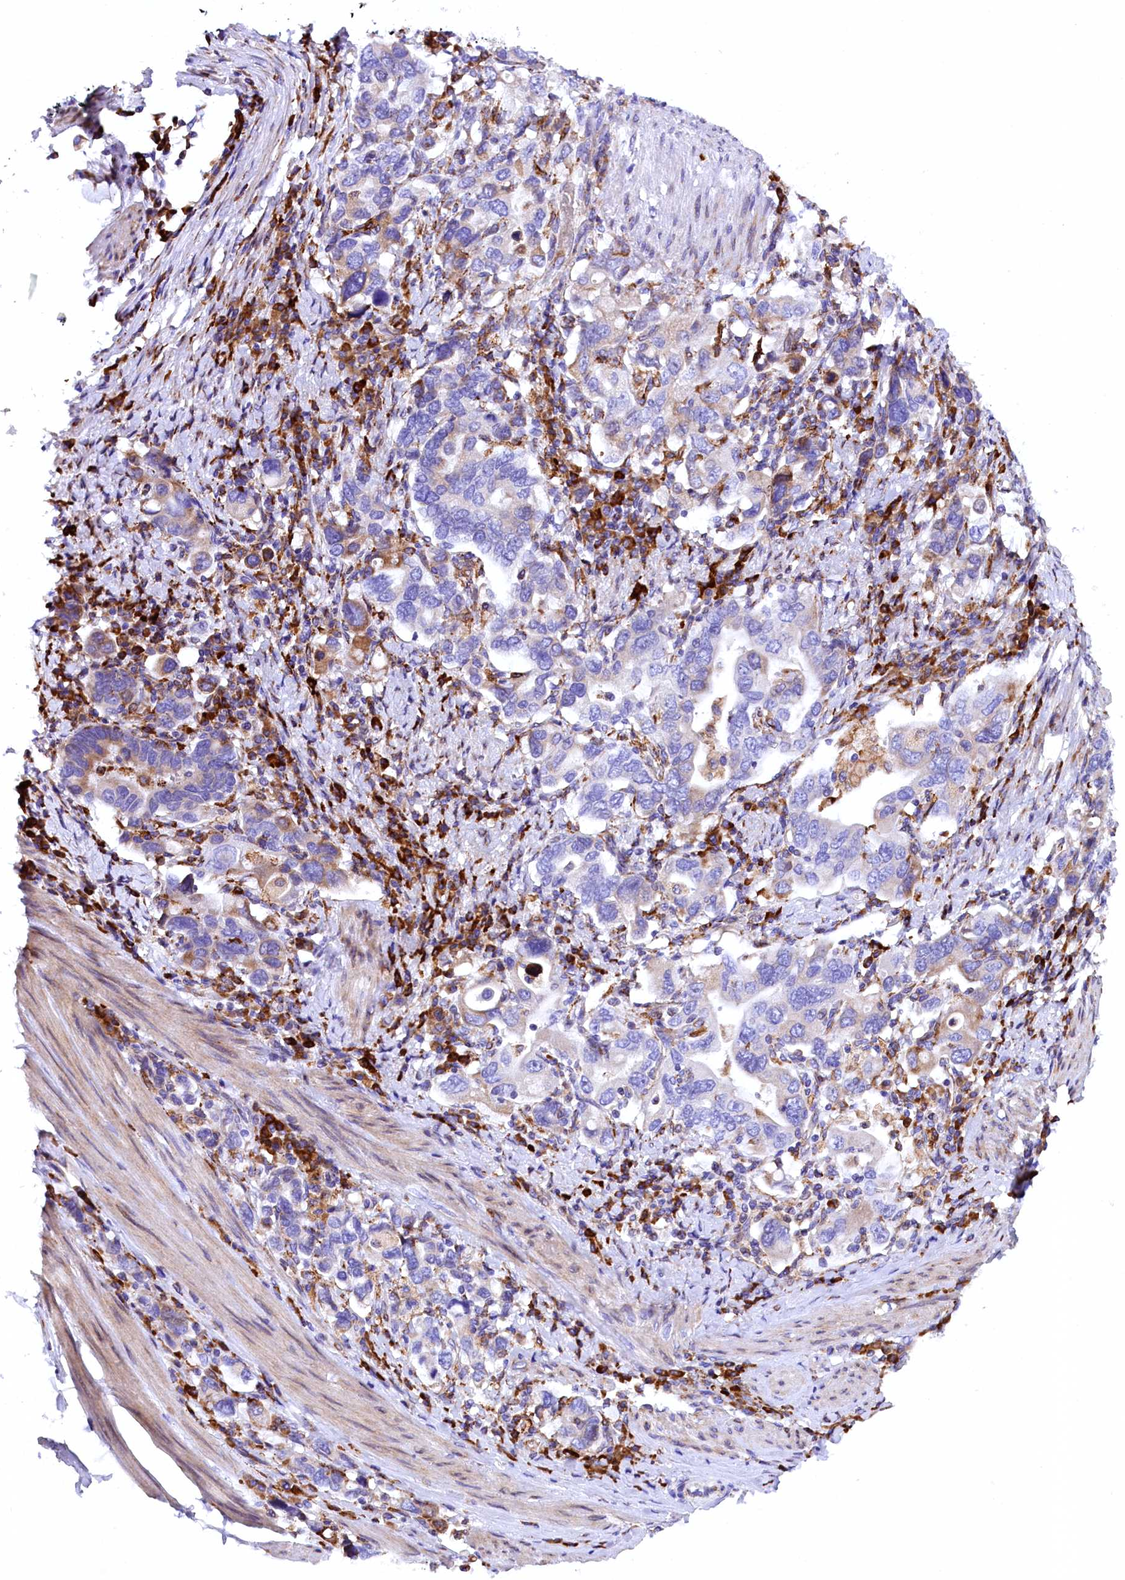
{"staining": {"intensity": "moderate", "quantity": "<25%", "location": "cytoplasmic/membranous"}, "tissue": "stomach cancer", "cell_type": "Tumor cells", "image_type": "cancer", "snomed": [{"axis": "morphology", "description": "Adenocarcinoma, NOS"}, {"axis": "topography", "description": "Stomach, upper"}, {"axis": "topography", "description": "Stomach"}], "caption": "Moderate cytoplasmic/membranous protein positivity is present in about <25% of tumor cells in stomach cancer (adenocarcinoma).", "gene": "CMTR2", "patient": {"sex": "male", "age": 62}}